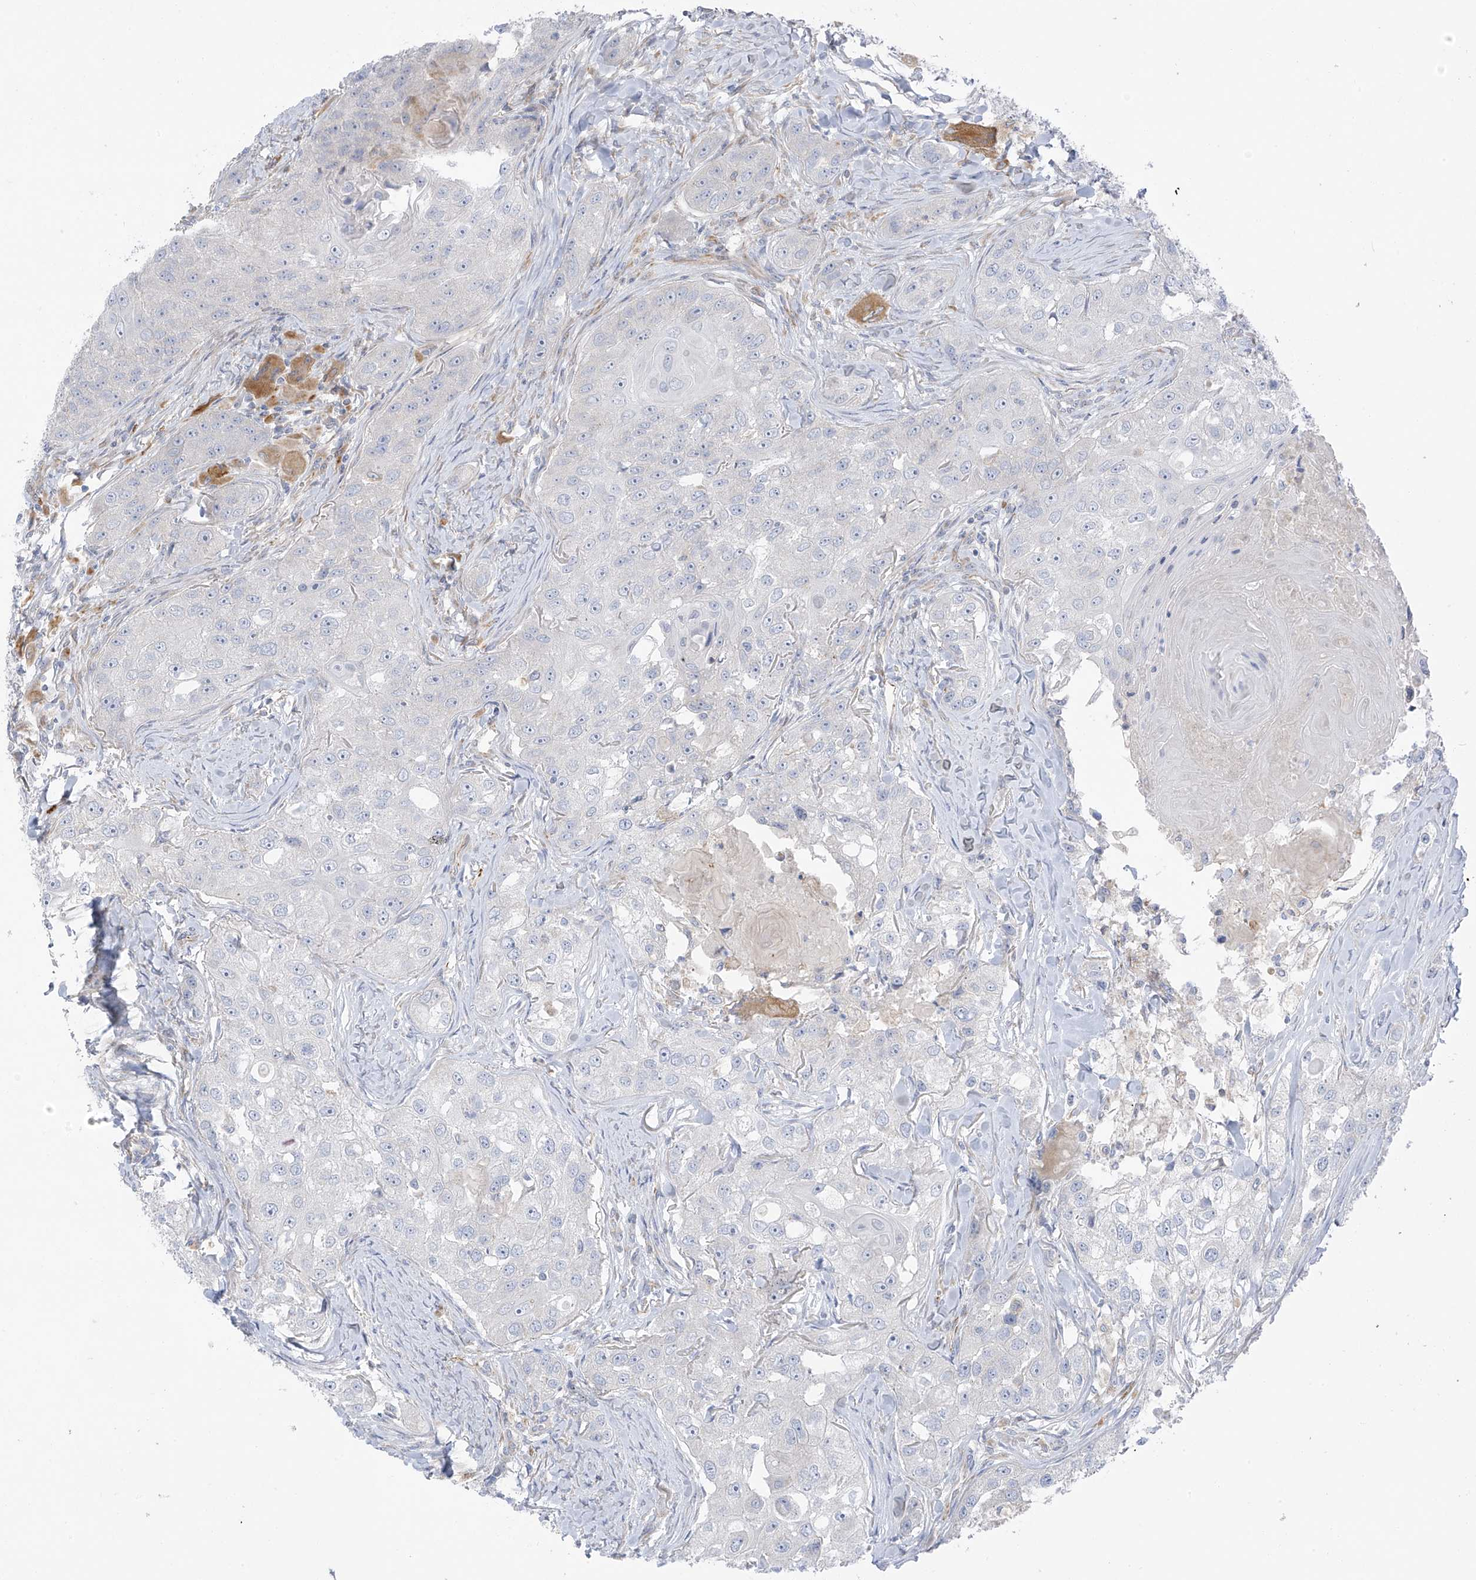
{"staining": {"intensity": "negative", "quantity": "none", "location": "none"}, "tissue": "head and neck cancer", "cell_type": "Tumor cells", "image_type": "cancer", "snomed": [{"axis": "morphology", "description": "Normal tissue, NOS"}, {"axis": "morphology", "description": "Squamous cell carcinoma, NOS"}, {"axis": "topography", "description": "Skeletal muscle"}, {"axis": "topography", "description": "Head-Neck"}], "caption": "Tumor cells are negative for brown protein staining in squamous cell carcinoma (head and neck). The staining is performed using DAB brown chromogen with nuclei counter-stained in using hematoxylin.", "gene": "TAL2", "patient": {"sex": "male", "age": 51}}